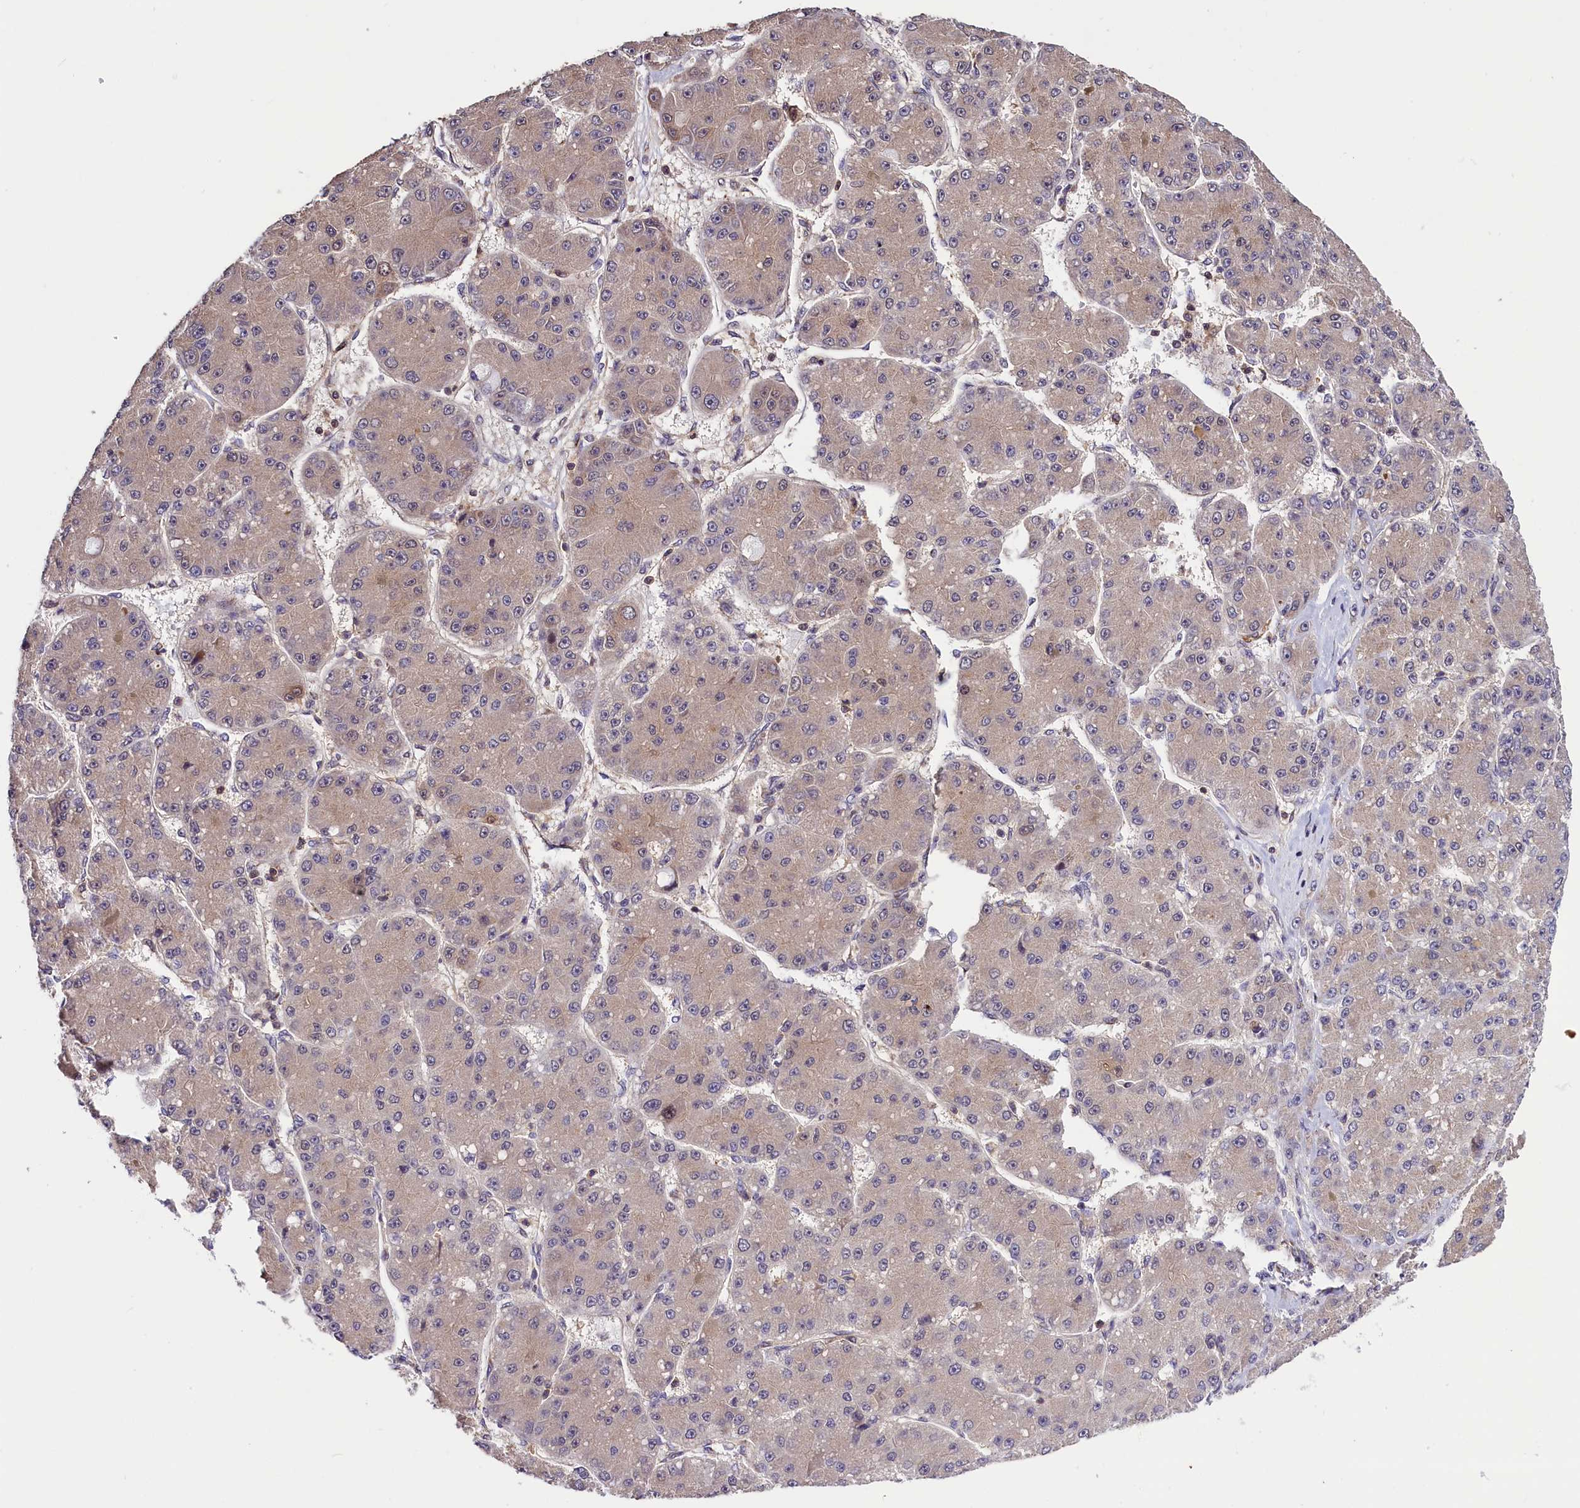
{"staining": {"intensity": "weak", "quantity": "25%-75%", "location": "cytoplasmic/membranous"}, "tissue": "liver cancer", "cell_type": "Tumor cells", "image_type": "cancer", "snomed": [{"axis": "morphology", "description": "Carcinoma, Hepatocellular, NOS"}, {"axis": "topography", "description": "Liver"}], "caption": "Protein positivity by immunohistochemistry (IHC) displays weak cytoplasmic/membranous staining in about 25%-75% of tumor cells in liver cancer (hepatocellular carcinoma). The staining was performed using DAB to visualize the protein expression in brown, while the nuclei were stained in blue with hematoxylin (Magnification: 20x).", "gene": "CHORDC1", "patient": {"sex": "male", "age": 67}}